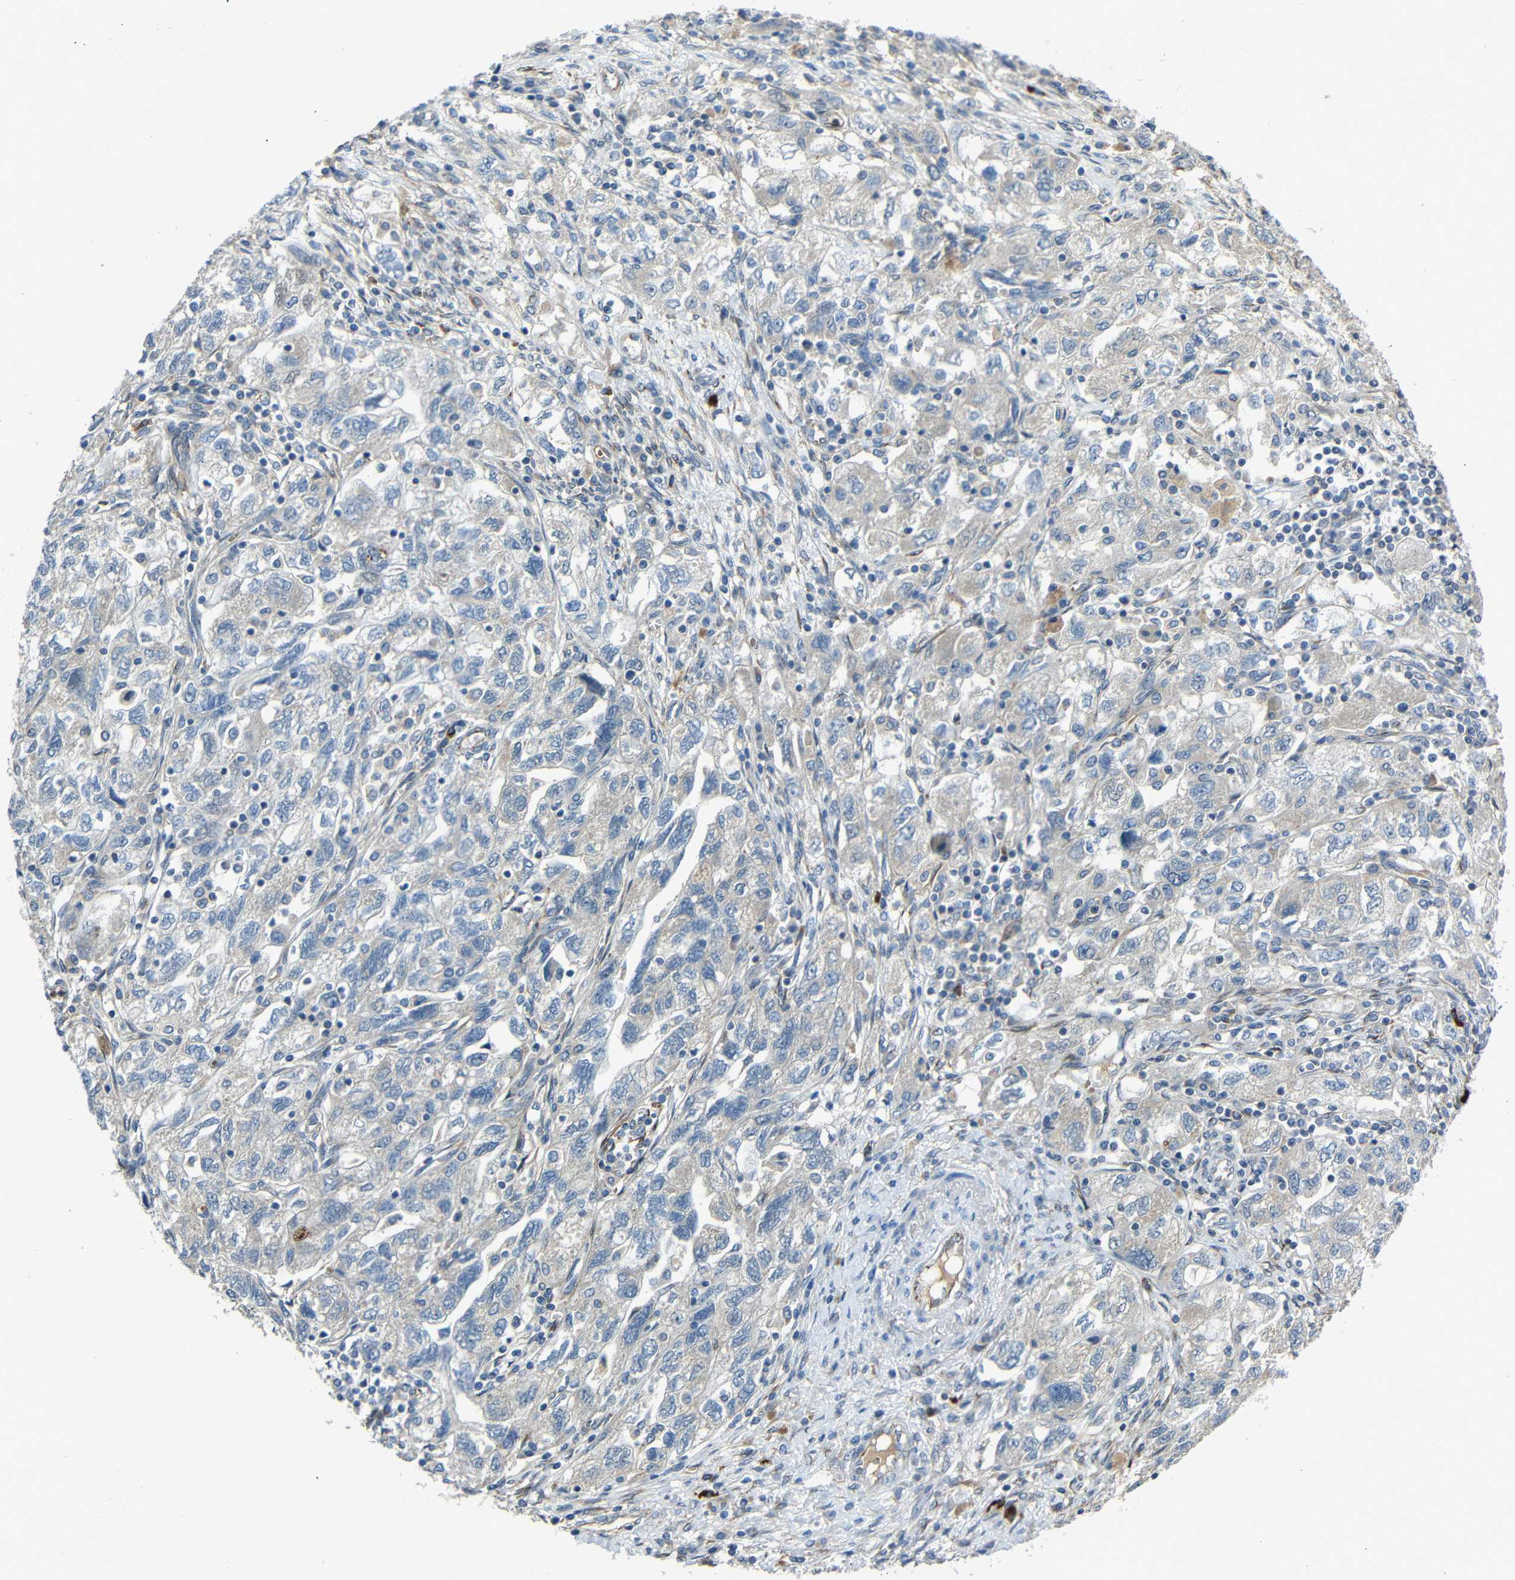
{"staining": {"intensity": "negative", "quantity": "none", "location": "none"}, "tissue": "ovarian cancer", "cell_type": "Tumor cells", "image_type": "cancer", "snomed": [{"axis": "morphology", "description": "Carcinoma, NOS"}, {"axis": "morphology", "description": "Cystadenocarcinoma, serous, NOS"}, {"axis": "topography", "description": "Ovary"}], "caption": "Tumor cells show no significant expression in serous cystadenocarcinoma (ovarian).", "gene": "DCLK1", "patient": {"sex": "female", "age": 69}}